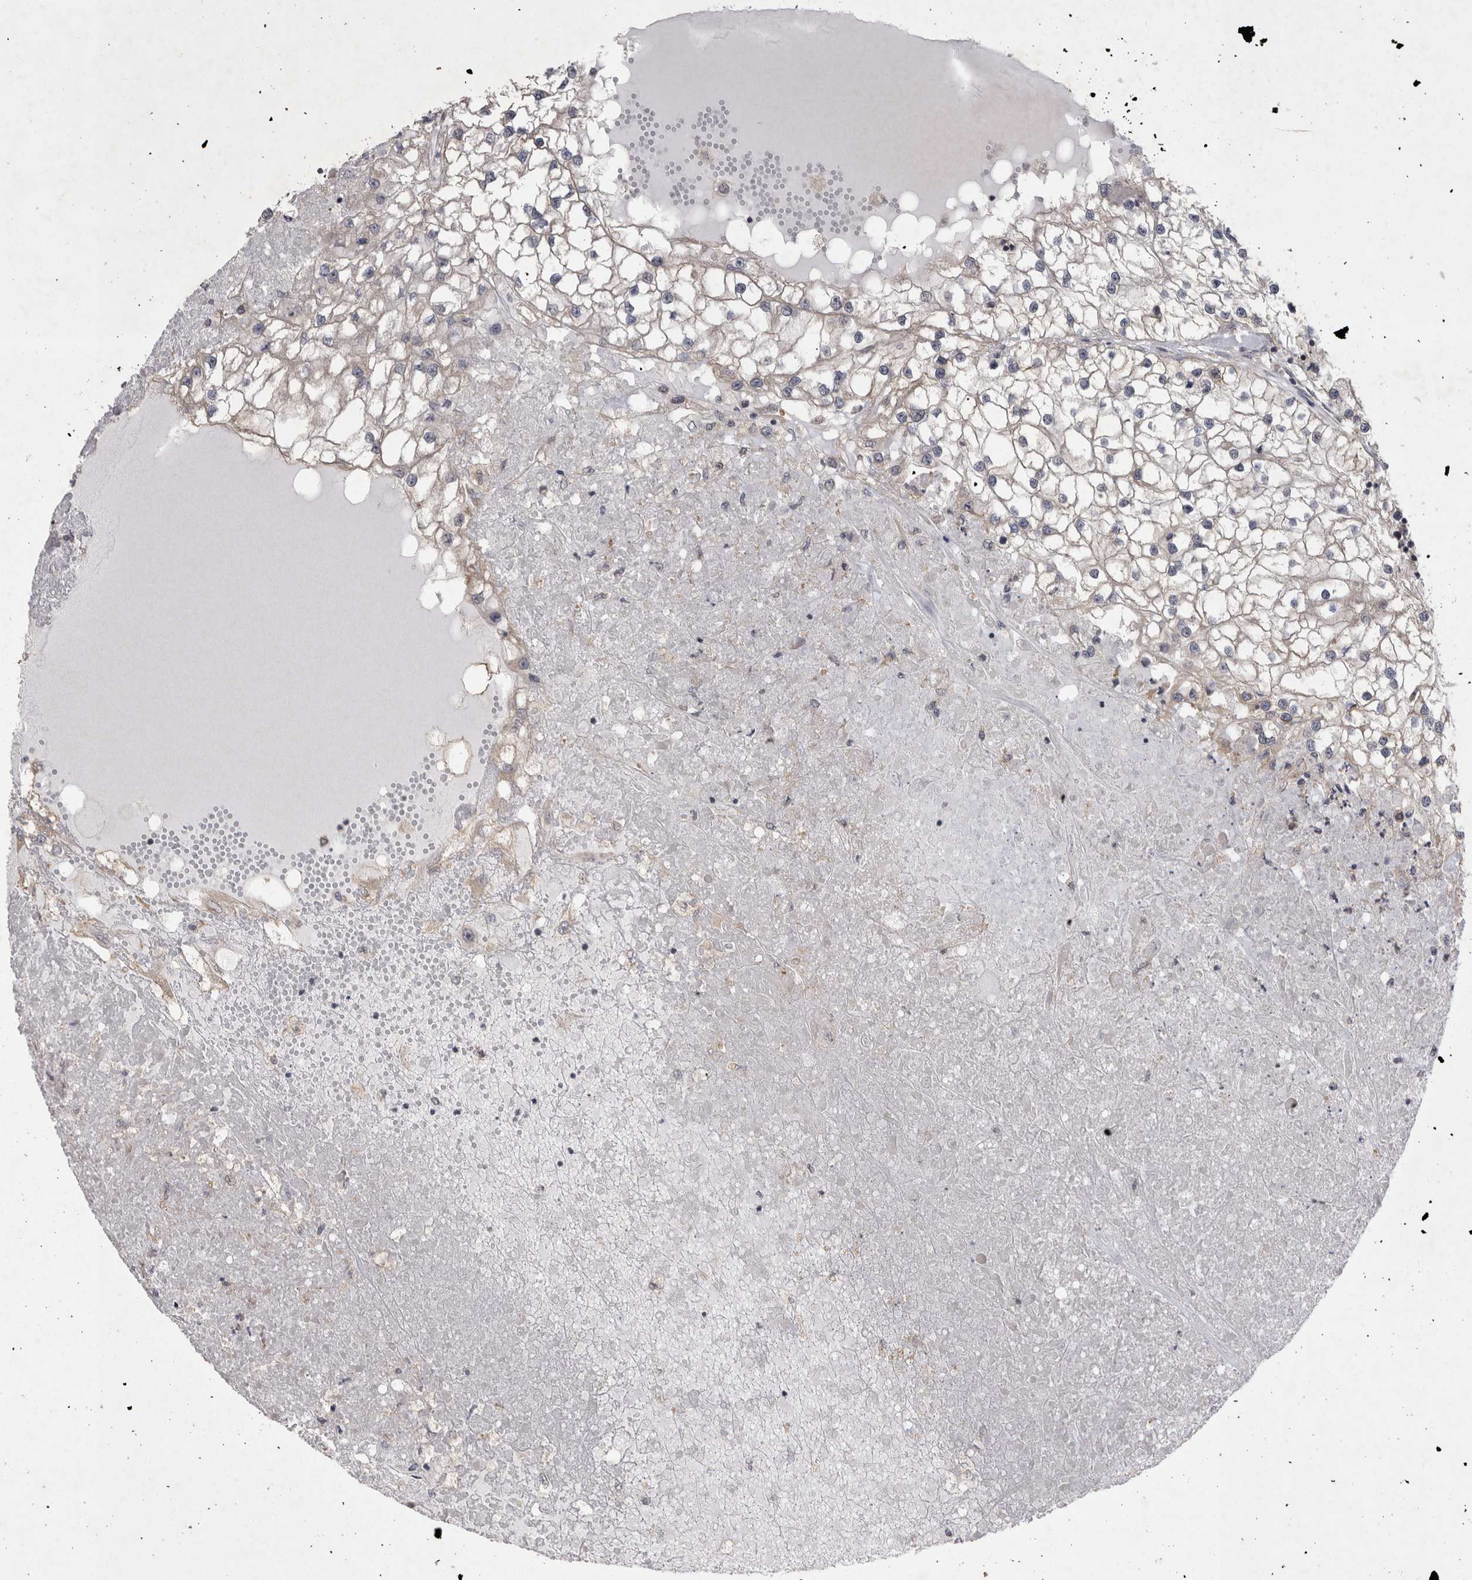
{"staining": {"intensity": "negative", "quantity": "none", "location": "none"}, "tissue": "renal cancer", "cell_type": "Tumor cells", "image_type": "cancer", "snomed": [{"axis": "morphology", "description": "Adenocarcinoma, NOS"}, {"axis": "topography", "description": "Kidney"}], "caption": "Photomicrograph shows no significant protein positivity in tumor cells of renal cancer (adenocarcinoma).", "gene": "TSPOAP1", "patient": {"sex": "male", "age": 68}}